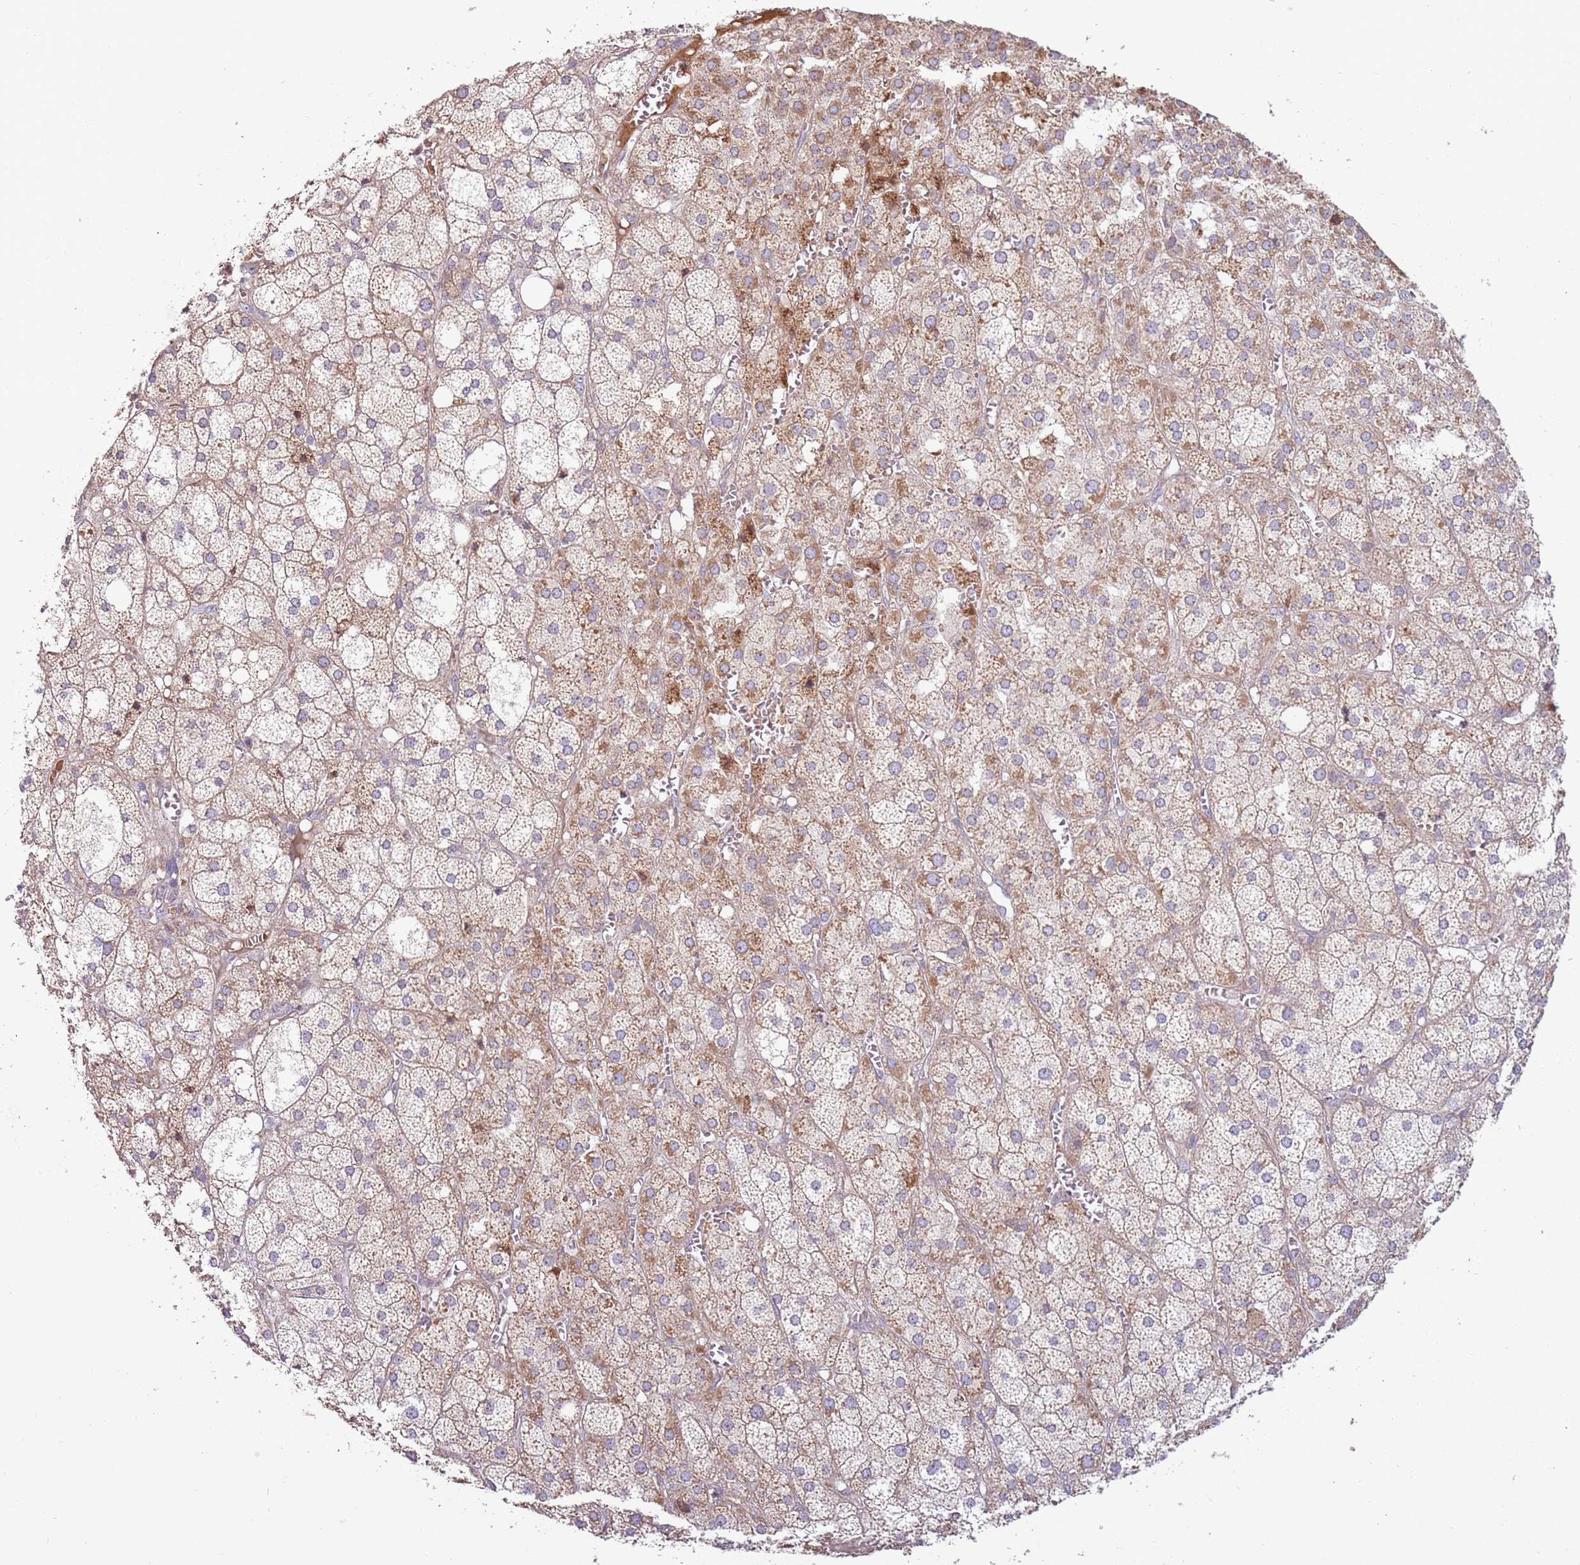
{"staining": {"intensity": "moderate", "quantity": "25%-75%", "location": "cytoplasmic/membranous"}, "tissue": "adrenal gland", "cell_type": "Glandular cells", "image_type": "normal", "snomed": [{"axis": "morphology", "description": "Normal tissue, NOS"}, {"axis": "topography", "description": "Adrenal gland"}], "caption": "Immunohistochemical staining of benign adrenal gland exhibits medium levels of moderate cytoplasmic/membranous staining in about 25%-75% of glandular cells.", "gene": "SYS1", "patient": {"sex": "female", "age": 61}}